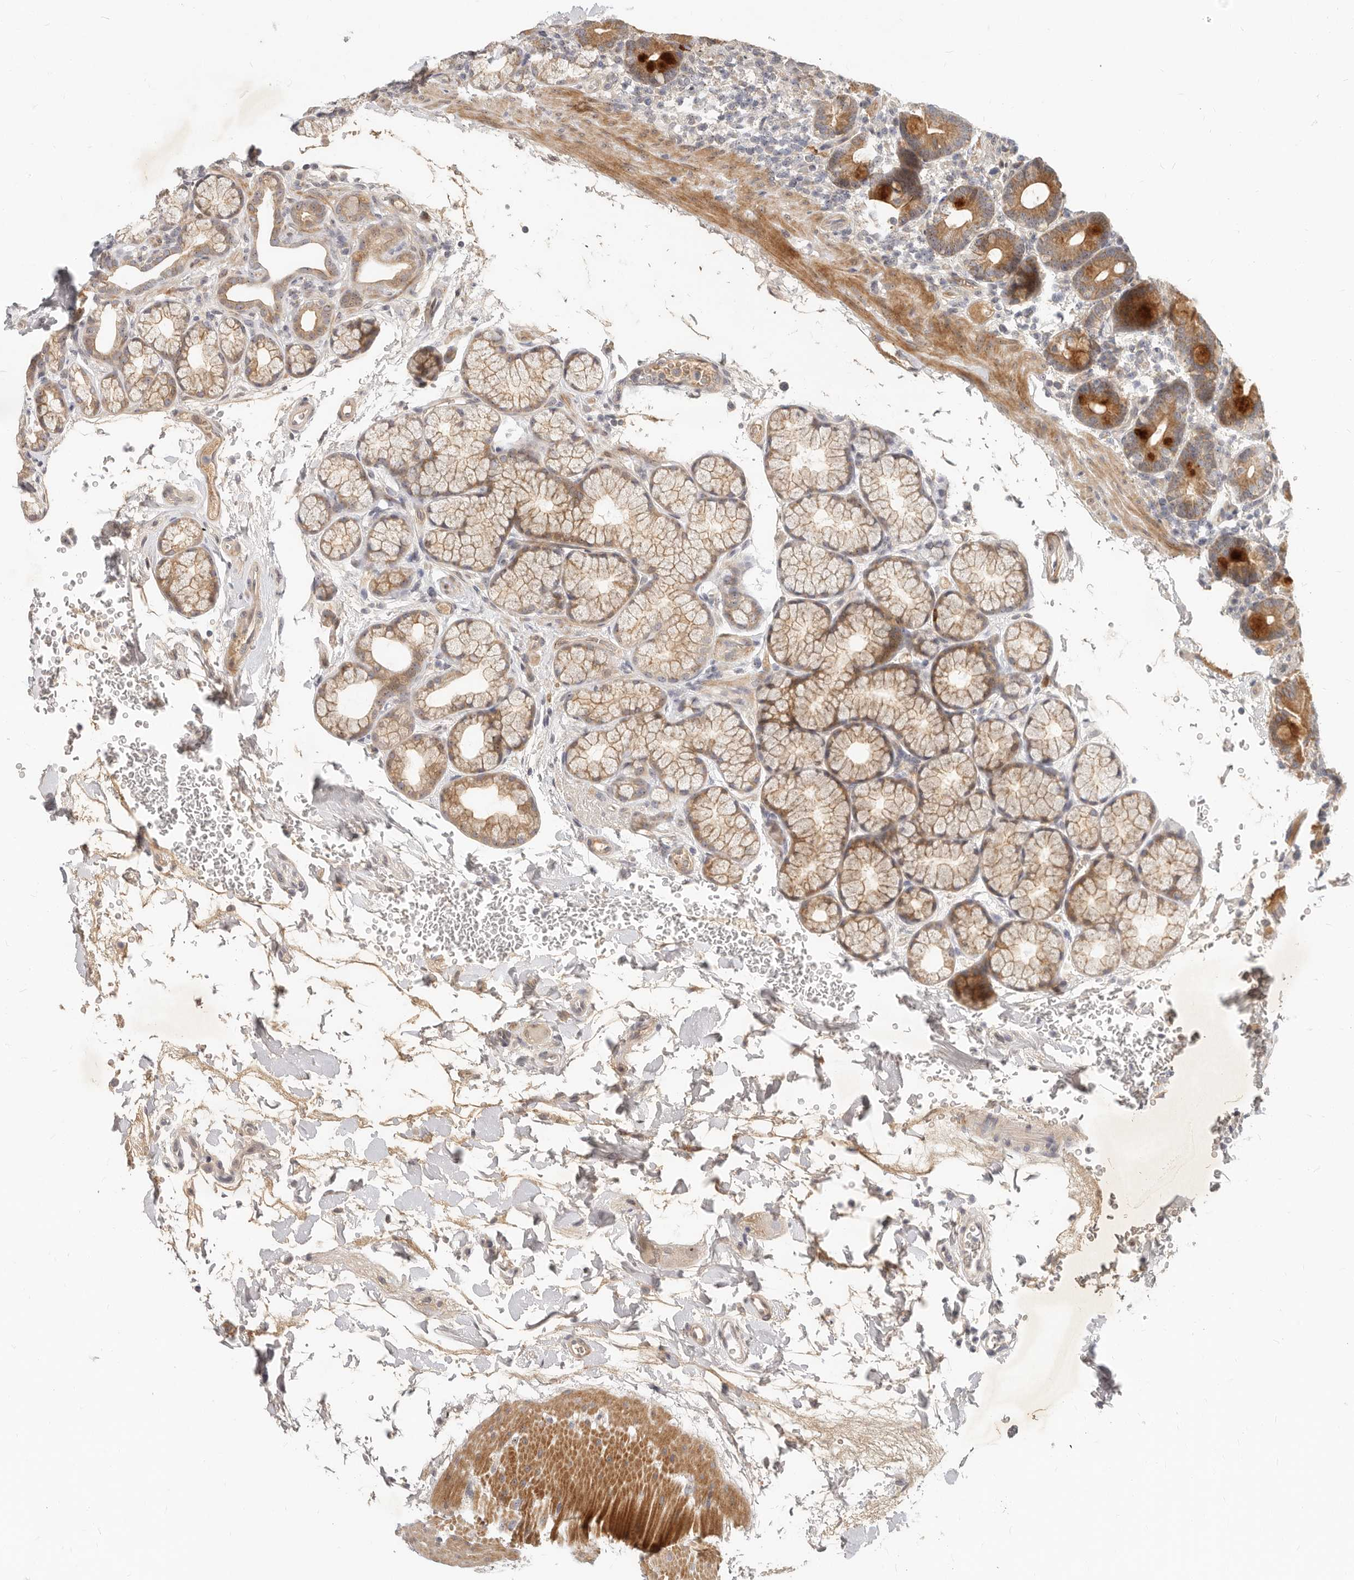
{"staining": {"intensity": "strong", "quantity": ">75%", "location": "cytoplasmic/membranous"}, "tissue": "duodenum", "cell_type": "Glandular cells", "image_type": "normal", "snomed": [{"axis": "morphology", "description": "Normal tissue, NOS"}, {"axis": "topography", "description": "Duodenum"}], "caption": "Immunohistochemistry (DAB (3,3'-diaminobenzidine)) staining of normal human duodenum shows strong cytoplasmic/membranous protein staining in about >75% of glandular cells. The staining was performed using DAB to visualize the protein expression in brown, while the nuclei were stained in blue with hematoxylin (Magnification: 20x).", "gene": "MICALL2", "patient": {"sex": "male", "age": 54}}